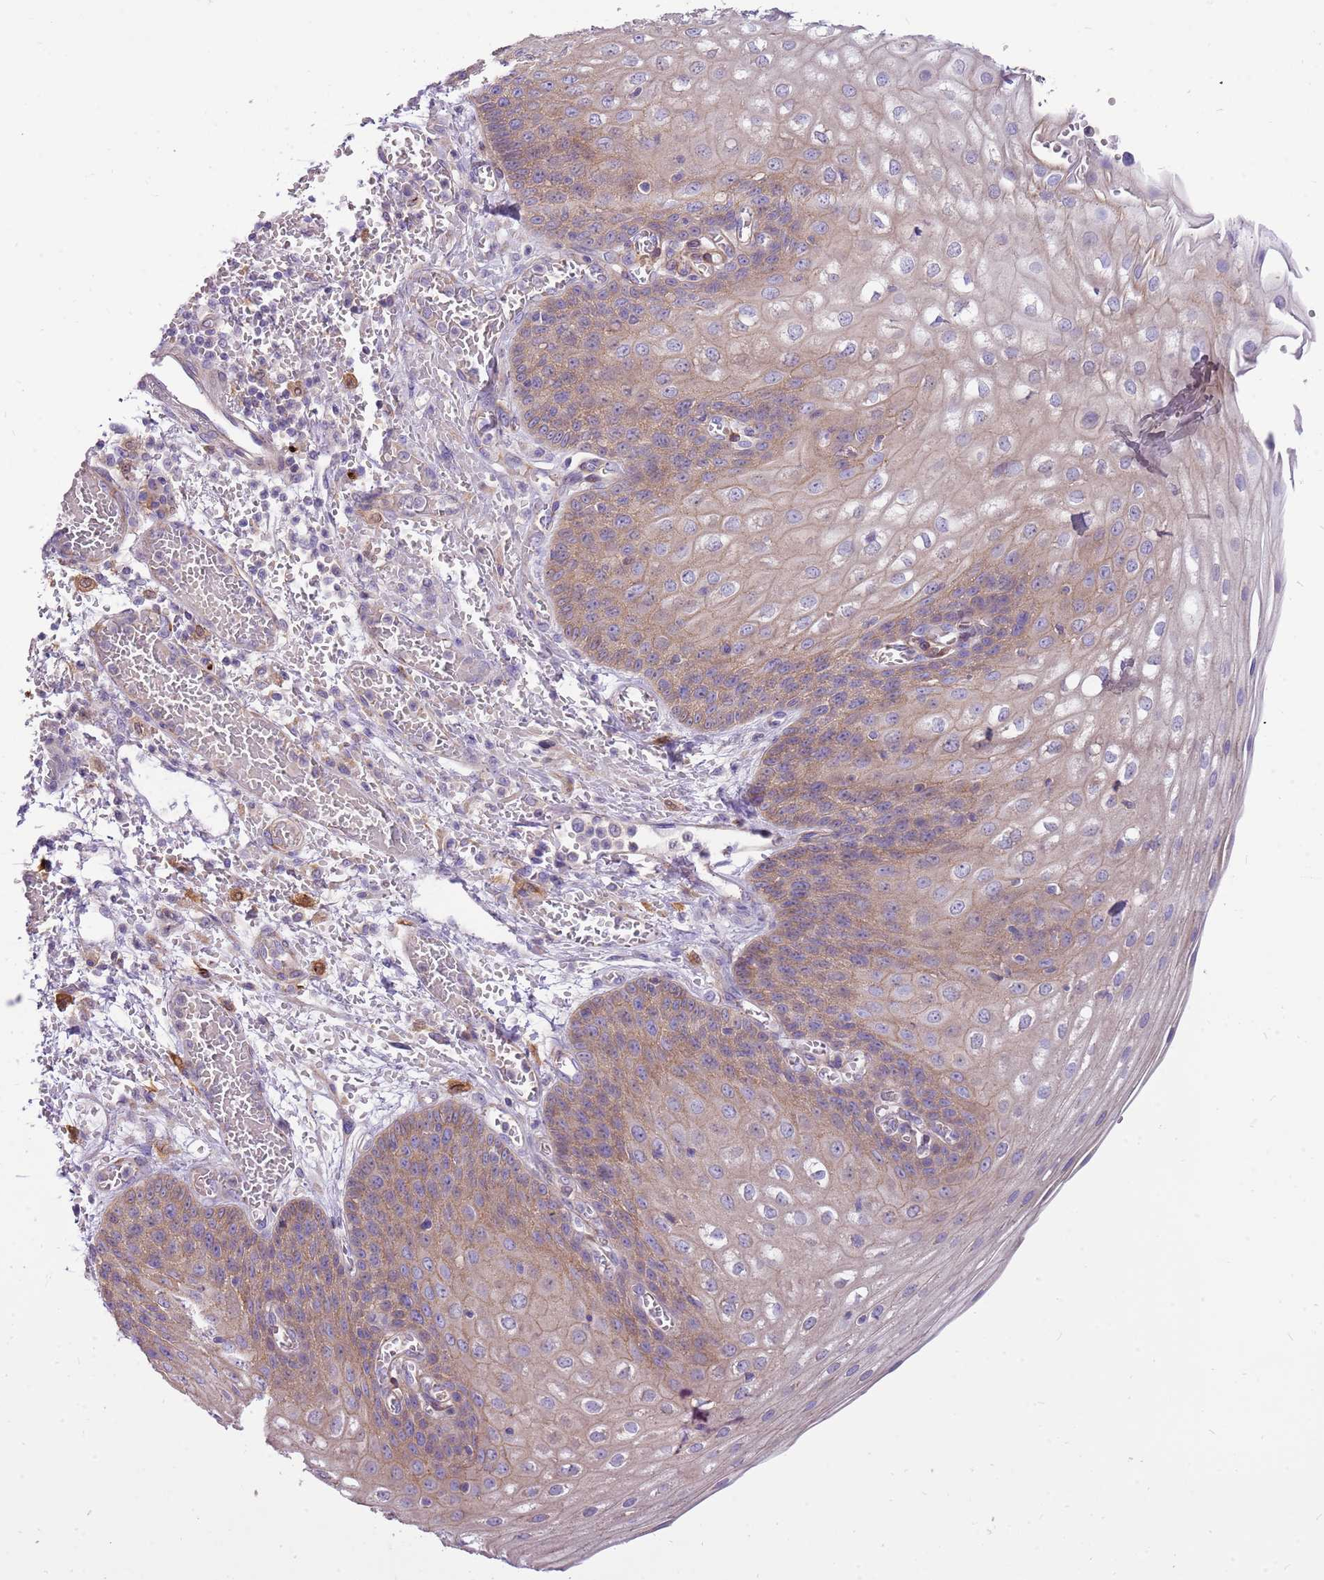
{"staining": {"intensity": "weak", "quantity": ">75%", "location": "cytoplasmic/membranous"}, "tissue": "esophagus", "cell_type": "Squamous epithelial cells", "image_type": "normal", "snomed": [{"axis": "morphology", "description": "Normal tissue, NOS"}, {"axis": "topography", "description": "Esophagus"}], "caption": "Squamous epithelial cells reveal low levels of weak cytoplasmic/membranous staining in approximately >75% of cells in normal esophagus. (DAB (3,3'-diaminobenzidine) = brown stain, brightfield microscopy at high magnification).", "gene": "WDR90", "patient": {"sex": "male", "age": 81}}